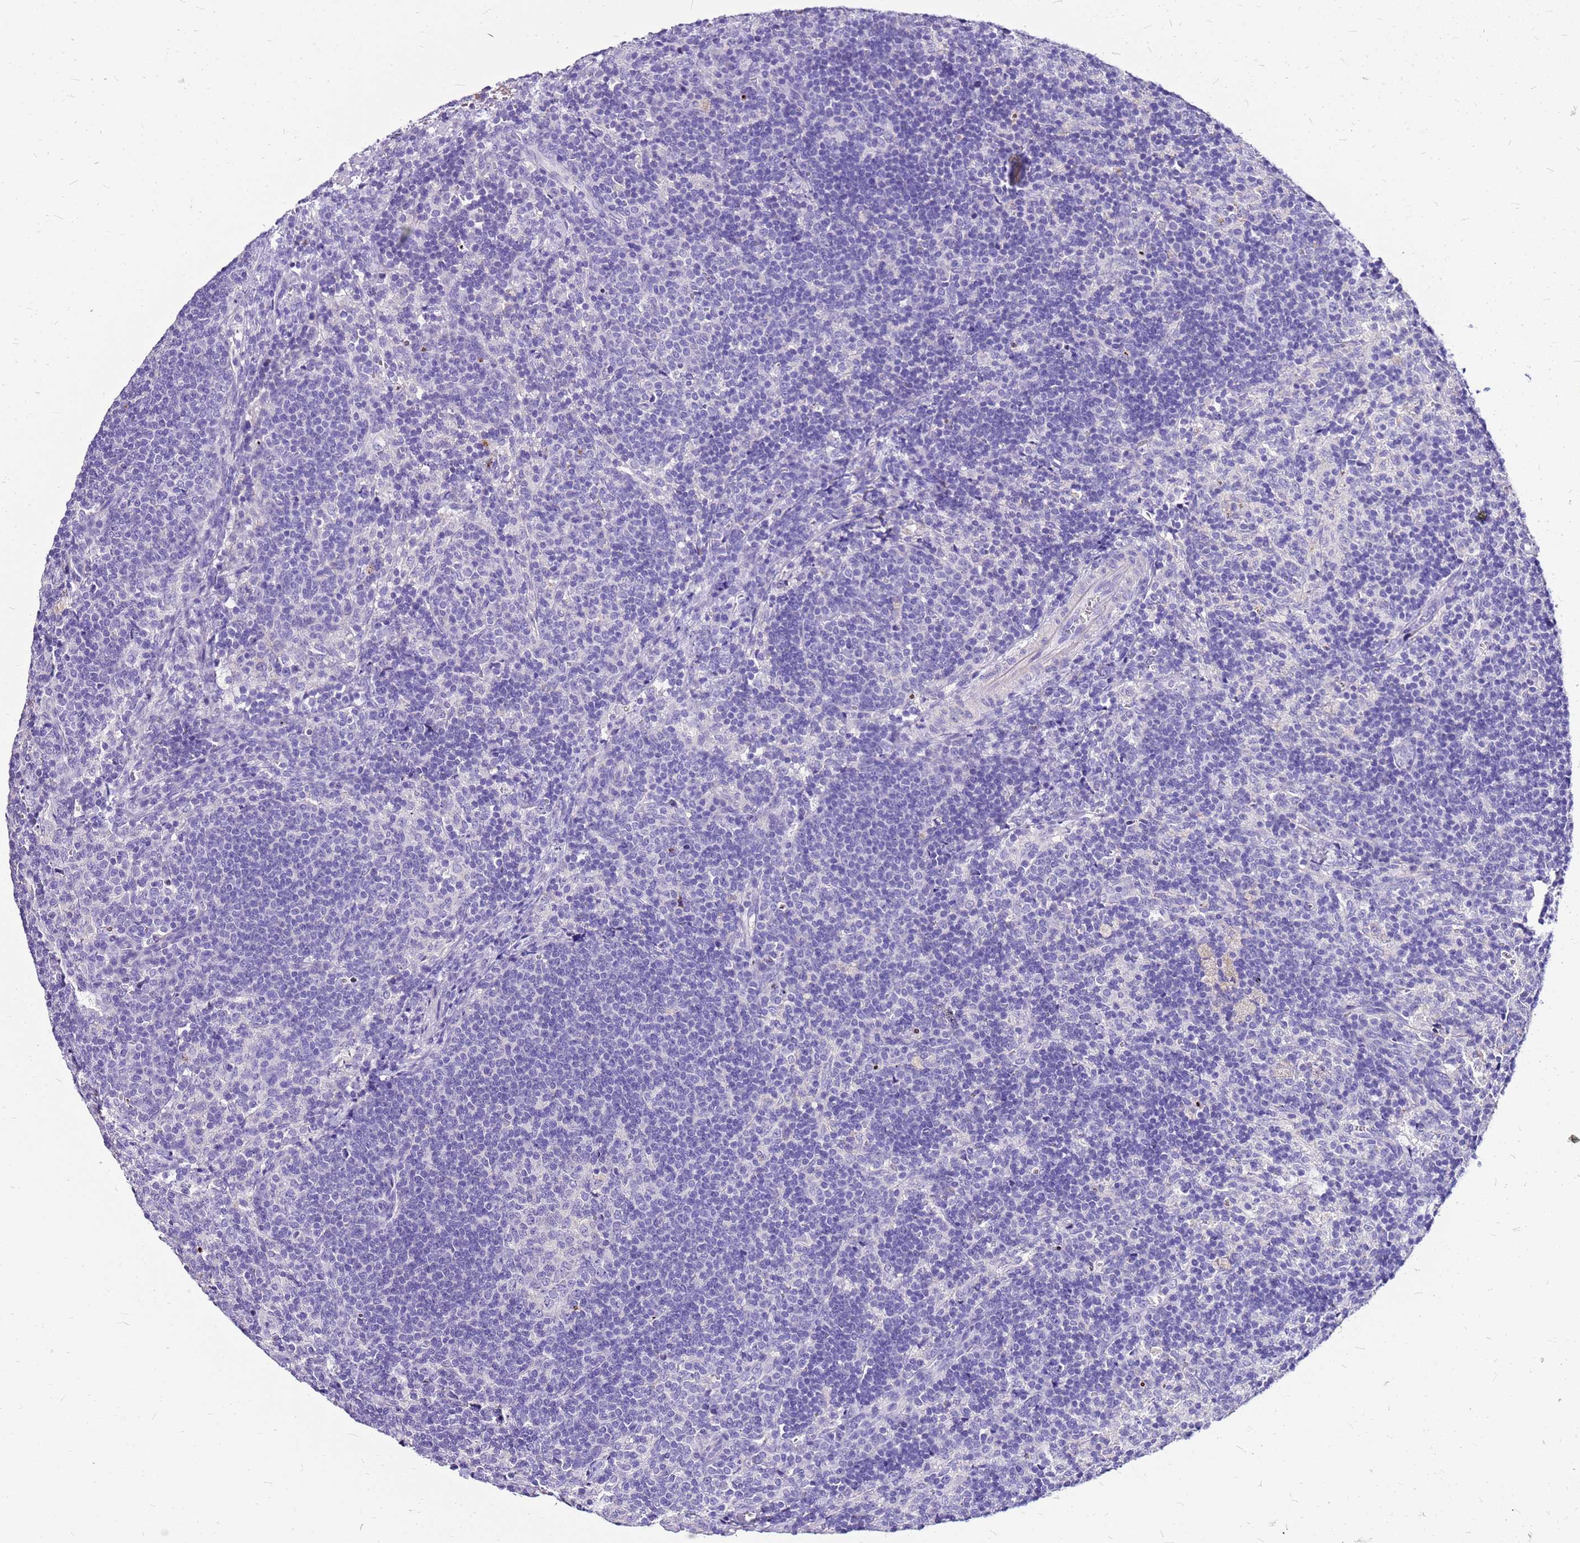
{"staining": {"intensity": "negative", "quantity": "none", "location": "none"}, "tissue": "lymph node", "cell_type": "Germinal center cells", "image_type": "normal", "snomed": [{"axis": "morphology", "description": "Normal tissue, NOS"}, {"axis": "topography", "description": "Lymph node"}], "caption": "This is an immunohistochemistry (IHC) micrograph of unremarkable lymph node. There is no positivity in germinal center cells.", "gene": "DCDC2B", "patient": {"sex": "female", "age": 30}}